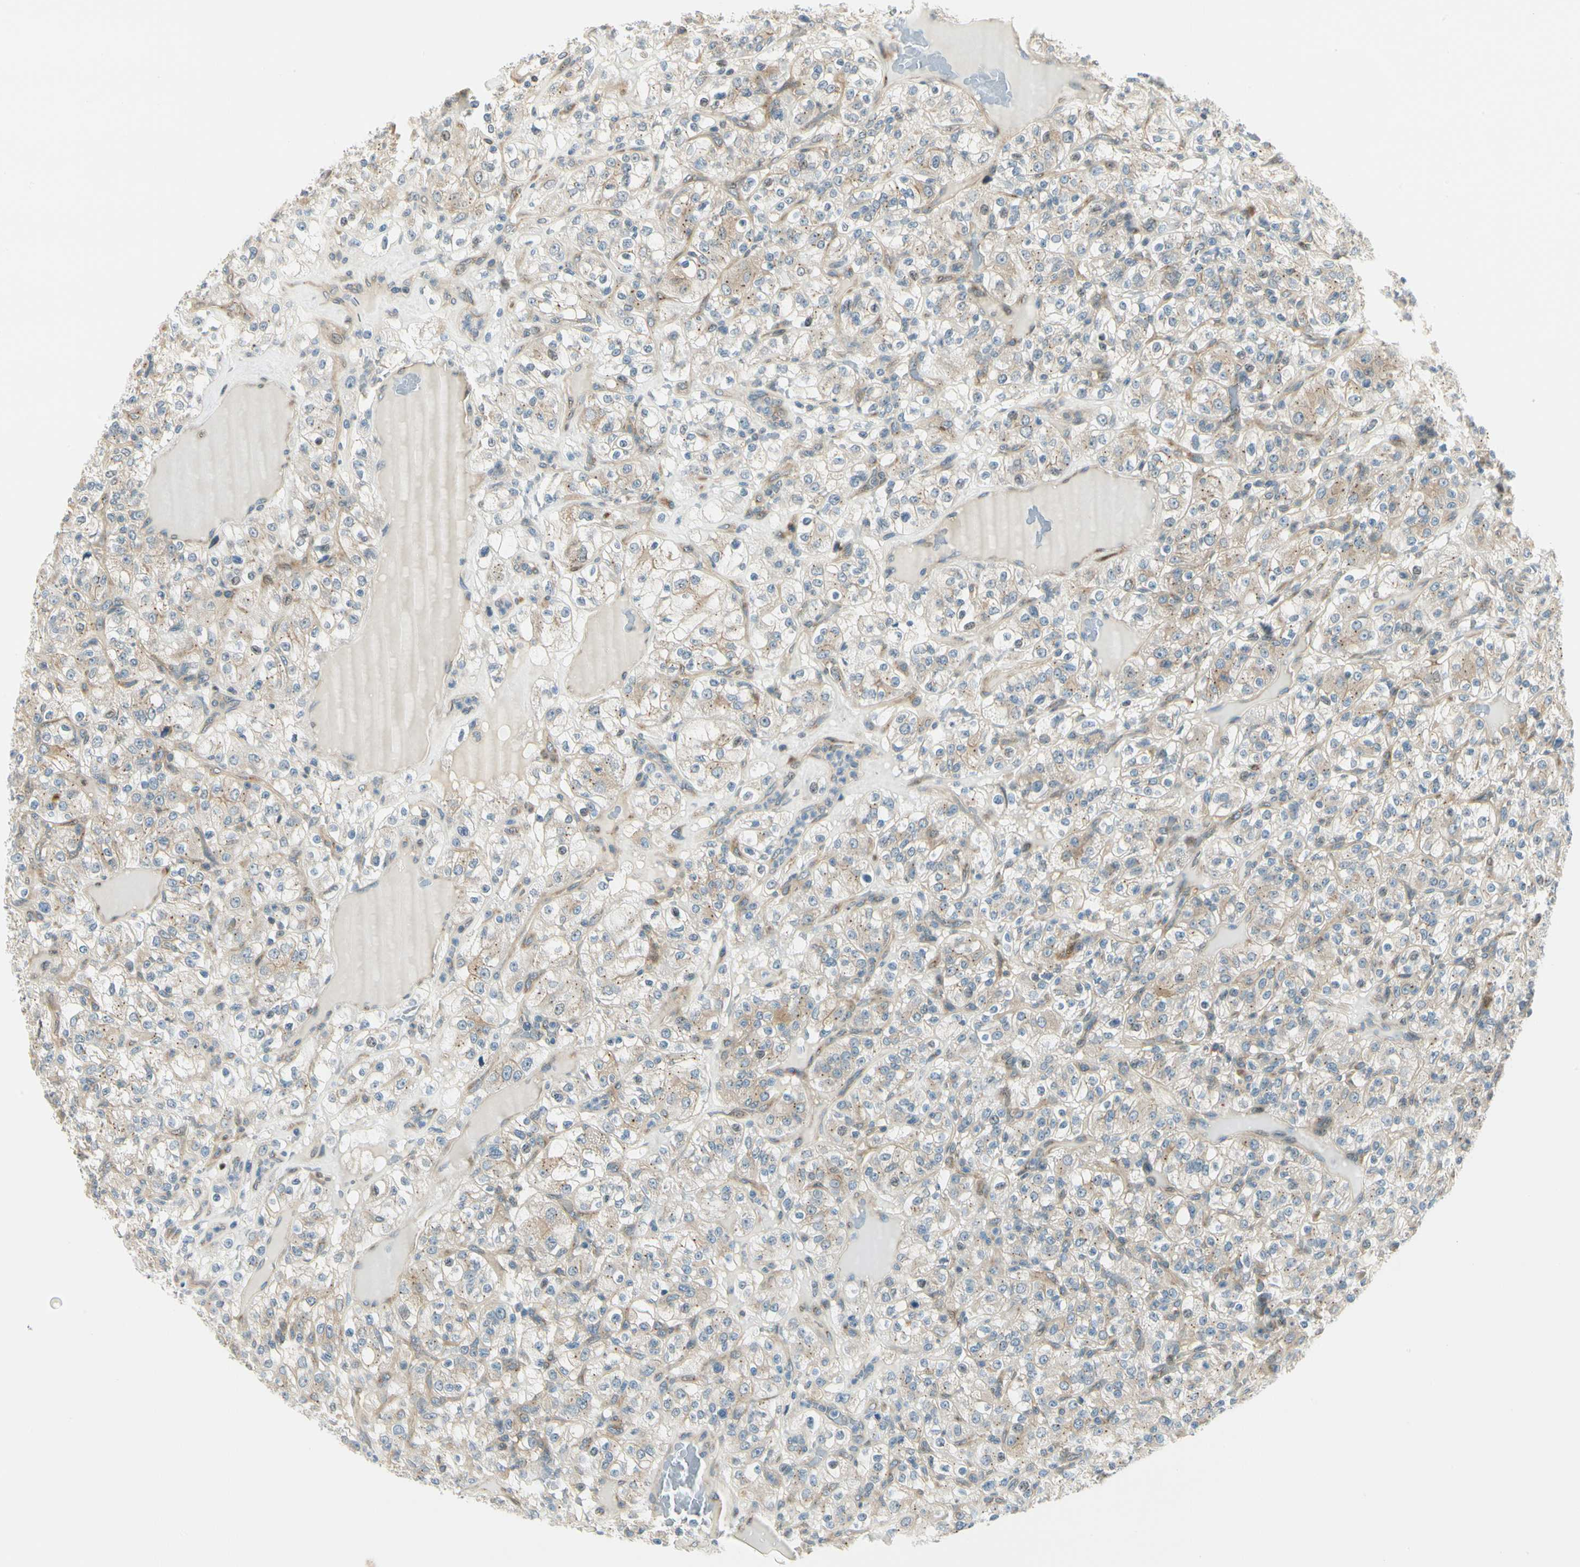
{"staining": {"intensity": "weak", "quantity": ">75%", "location": "cytoplasmic/membranous"}, "tissue": "renal cancer", "cell_type": "Tumor cells", "image_type": "cancer", "snomed": [{"axis": "morphology", "description": "Normal tissue, NOS"}, {"axis": "morphology", "description": "Adenocarcinoma, NOS"}, {"axis": "topography", "description": "Kidney"}], "caption": "The photomicrograph reveals a brown stain indicating the presence of a protein in the cytoplasmic/membranous of tumor cells in renal adenocarcinoma.", "gene": "MANSC1", "patient": {"sex": "female", "age": 72}}